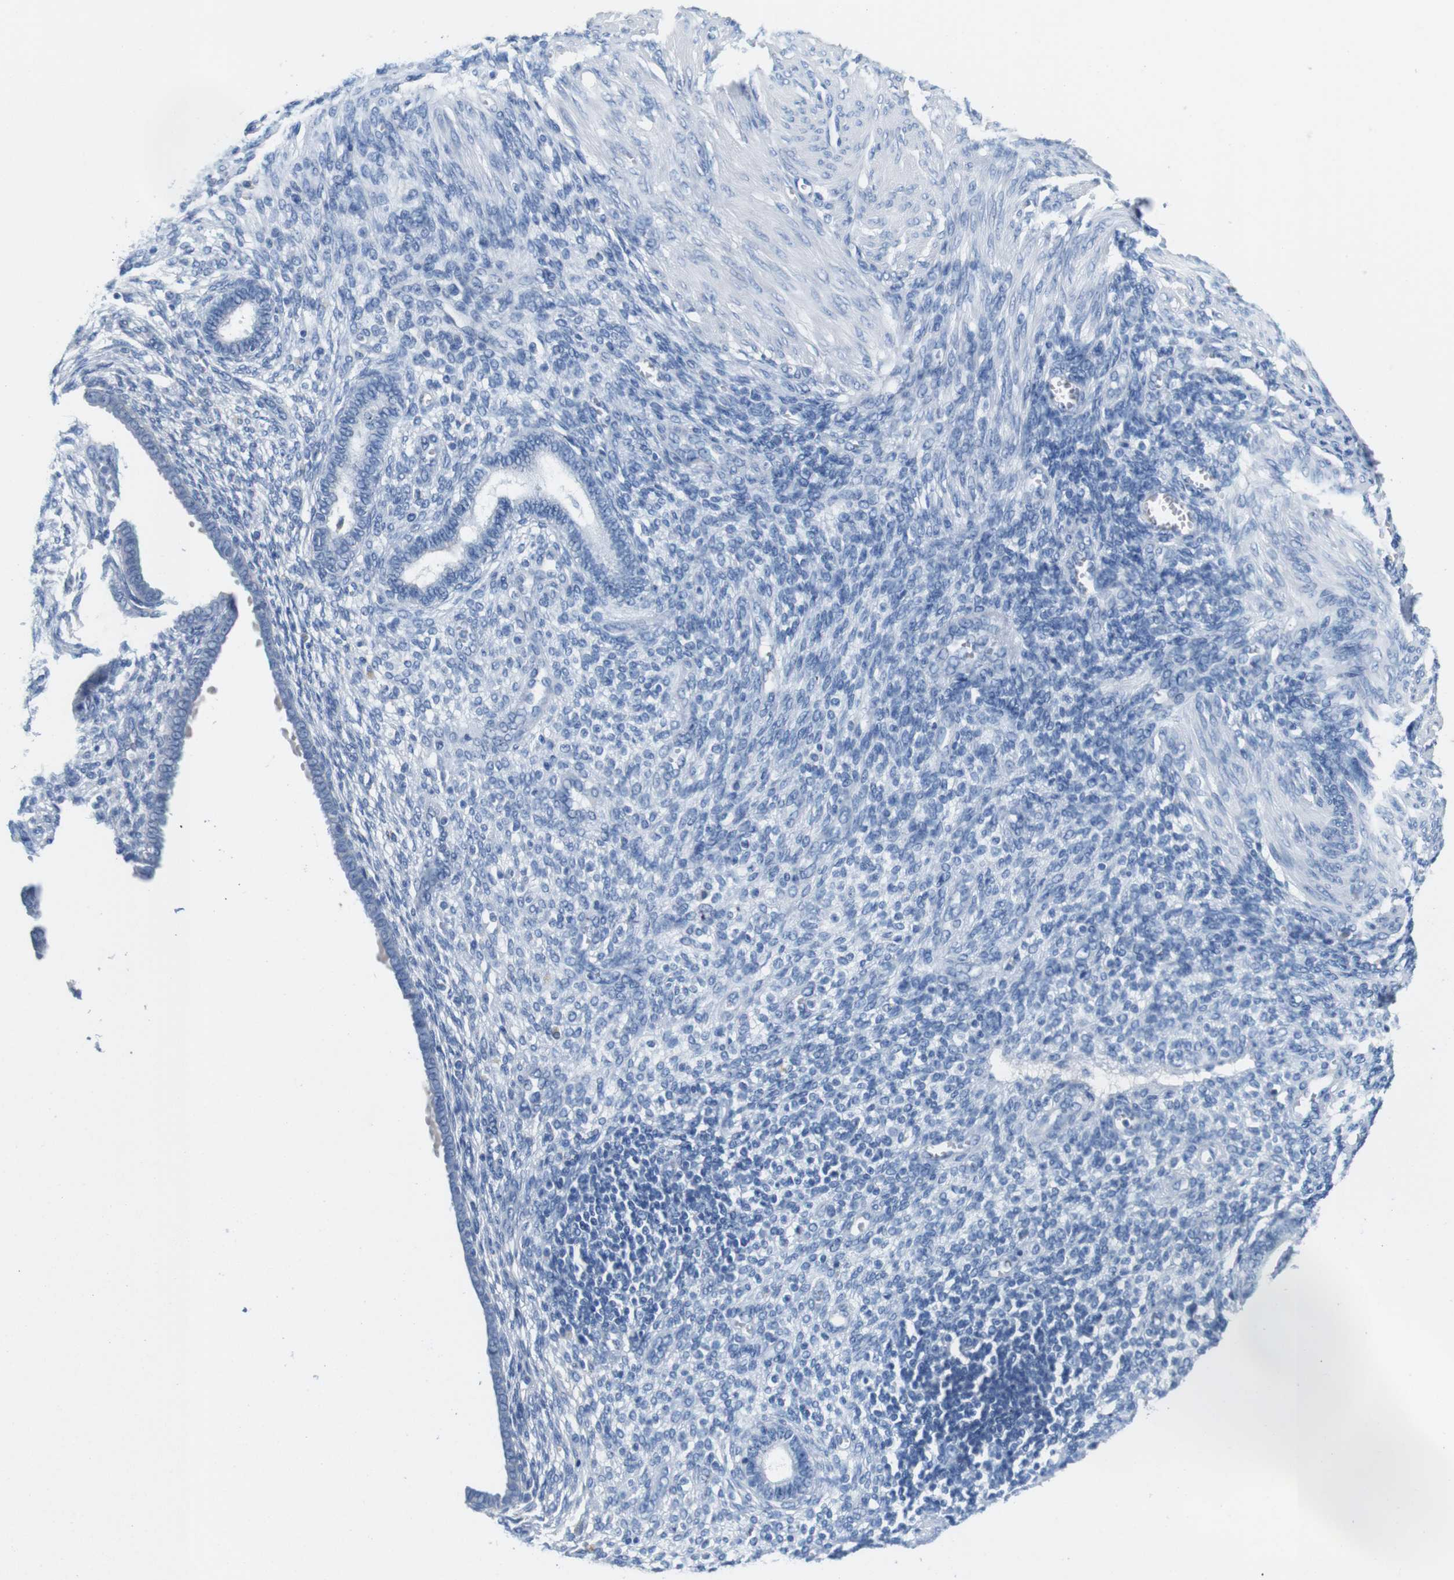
{"staining": {"intensity": "negative", "quantity": "none", "location": "none"}, "tissue": "endometrium", "cell_type": "Cells in endometrial stroma", "image_type": "normal", "snomed": [{"axis": "morphology", "description": "Normal tissue, NOS"}, {"axis": "topography", "description": "Endometrium"}], "caption": "High magnification brightfield microscopy of benign endometrium stained with DAB (3,3'-diaminobenzidine) (brown) and counterstained with hematoxylin (blue): cells in endometrial stroma show no significant positivity. Nuclei are stained in blue.", "gene": "IGSF8", "patient": {"sex": "female", "age": 72}}